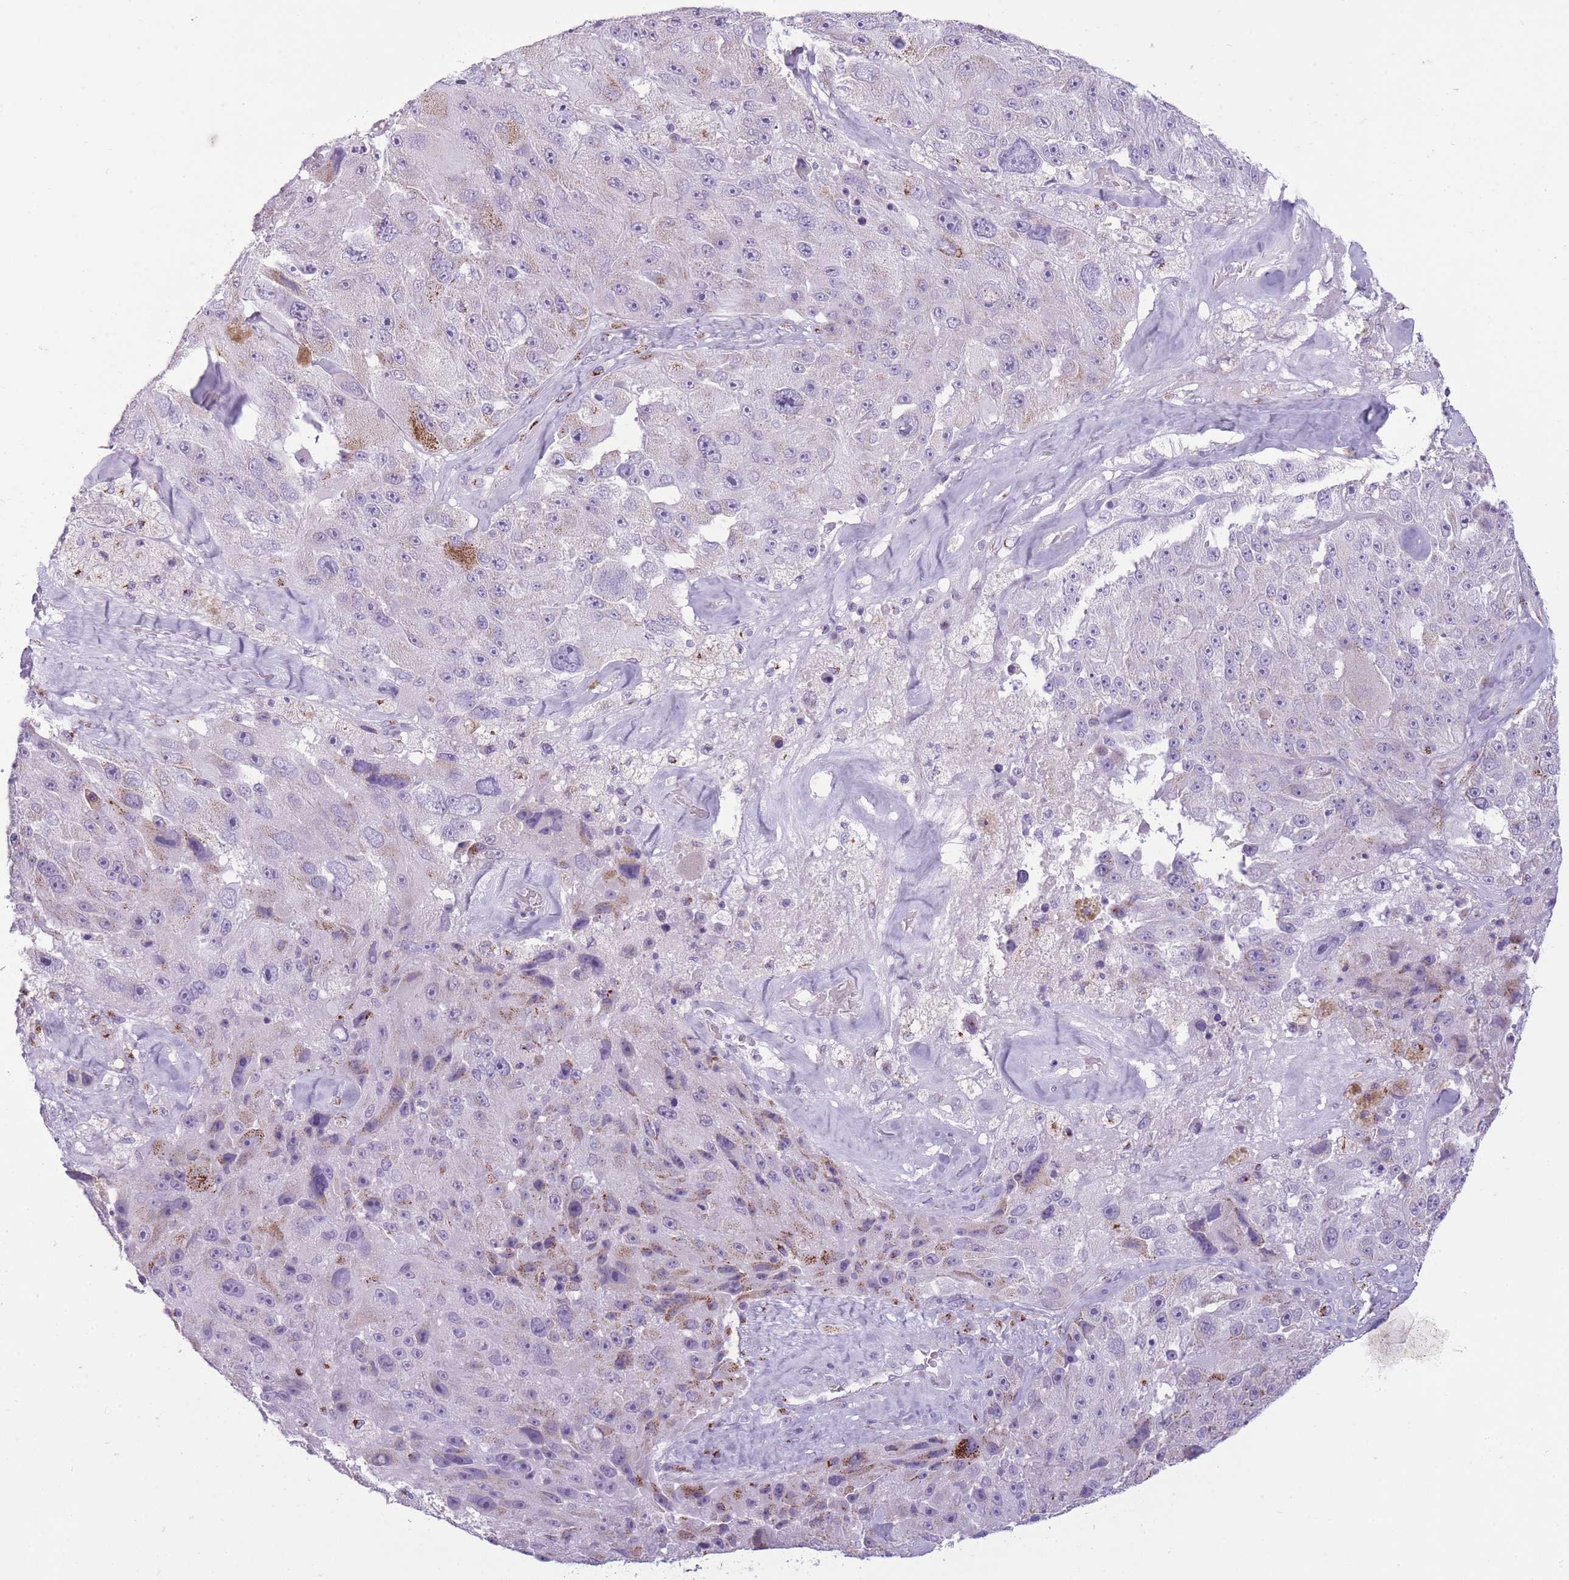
{"staining": {"intensity": "moderate", "quantity": "<25%", "location": "cytoplasmic/membranous"}, "tissue": "melanoma", "cell_type": "Tumor cells", "image_type": "cancer", "snomed": [{"axis": "morphology", "description": "Malignant melanoma, Metastatic site"}, {"axis": "topography", "description": "Lymph node"}], "caption": "The histopathology image demonstrates a brown stain indicating the presence of a protein in the cytoplasmic/membranous of tumor cells in melanoma.", "gene": "B4GALT2", "patient": {"sex": "male", "age": 62}}